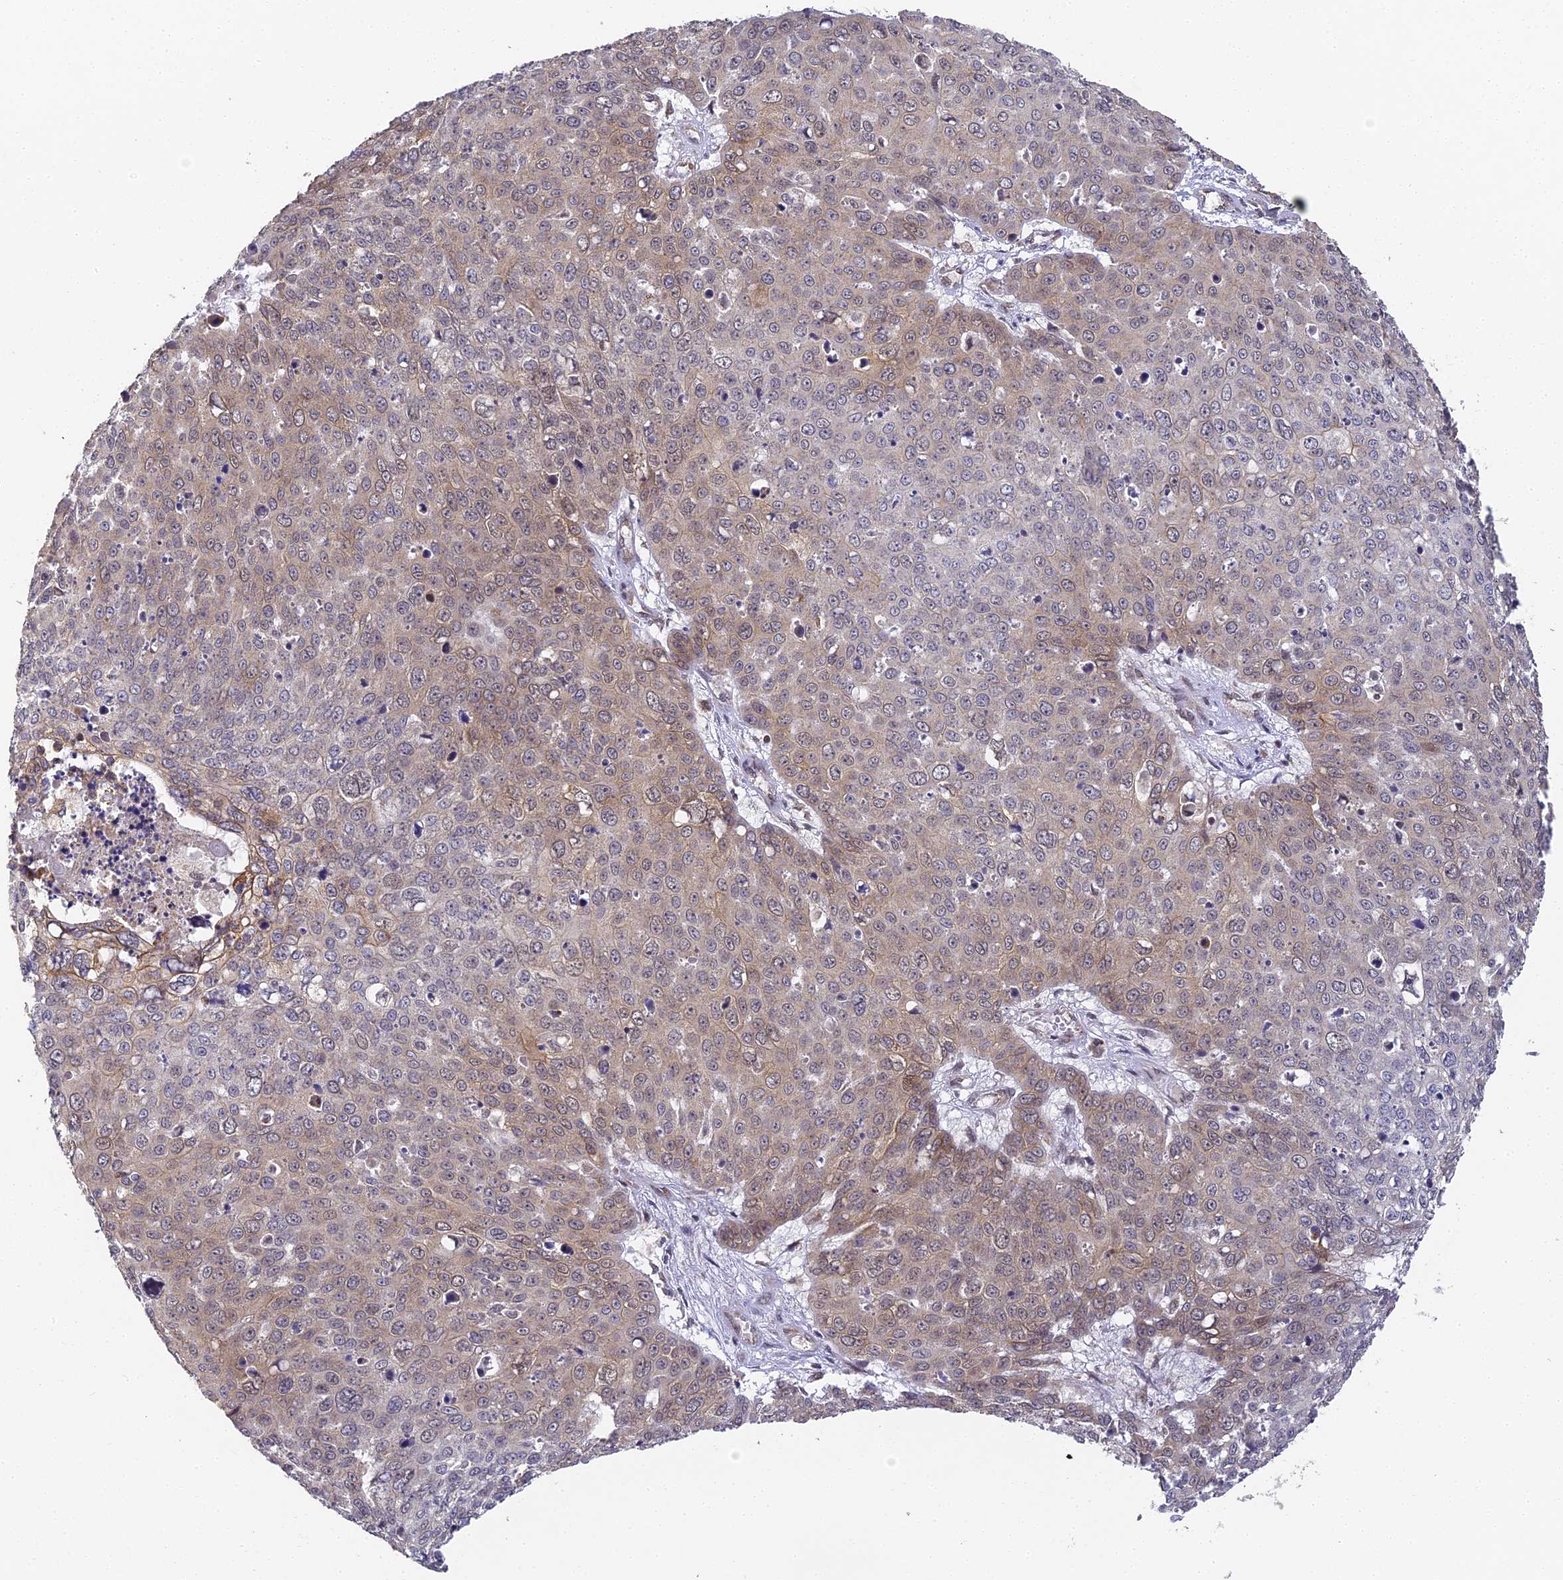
{"staining": {"intensity": "moderate", "quantity": "<25%", "location": "cytoplasmic/membranous,nuclear"}, "tissue": "skin cancer", "cell_type": "Tumor cells", "image_type": "cancer", "snomed": [{"axis": "morphology", "description": "Squamous cell carcinoma, NOS"}, {"axis": "topography", "description": "Skin"}], "caption": "IHC histopathology image of neoplastic tissue: skin cancer stained using immunohistochemistry (IHC) demonstrates low levels of moderate protein expression localized specifically in the cytoplasmic/membranous and nuclear of tumor cells, appearing as a cytoplasmic/membranous and nuclear brown color.", "gene": "DNAAF10", "patient": {"sex": "male", "age": 71}}